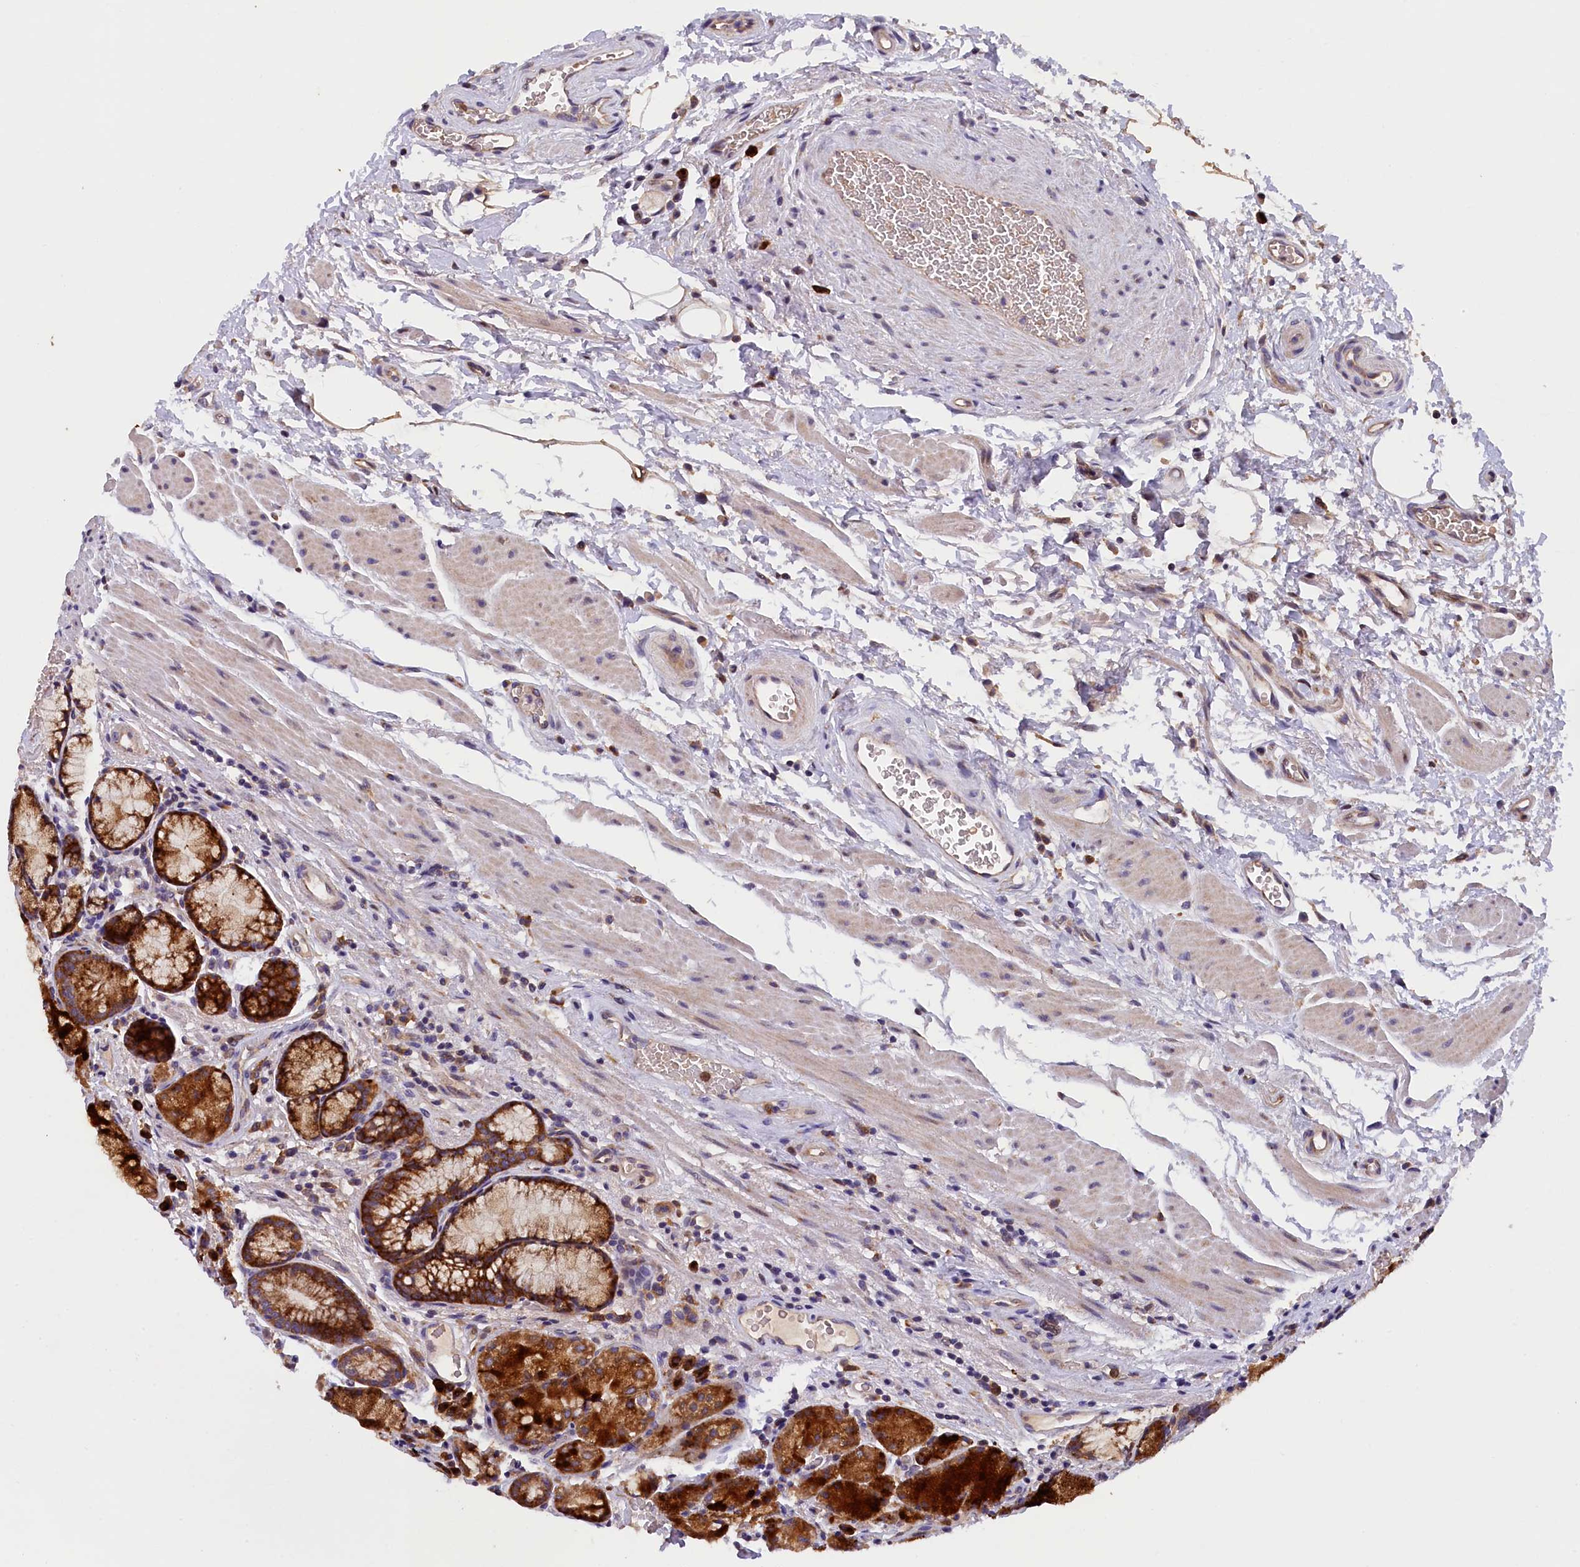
{"staining": {"intensity": "strong", "quantity": ">75%", "location": "cytoplasmic/membranous"}, "tissue": "stomach", "cell_type": "Glandular cells", "image_type": "normal", "snomed": [{"axis": "morphology", "description": "Normal tissue, NOS"}, {"axis": "topography", "description": "Stomach"}], "caption": "Immunohistochemical staining of unremarkable stomach displays >75% levels of strong cytoplasmic/membranous protein staining in about >75% of glandular cells. (DAB IHC with brightfield microscopy, high magnification).", "gene": "NAIP", "patient": {"sex": "male", "age": 63}}